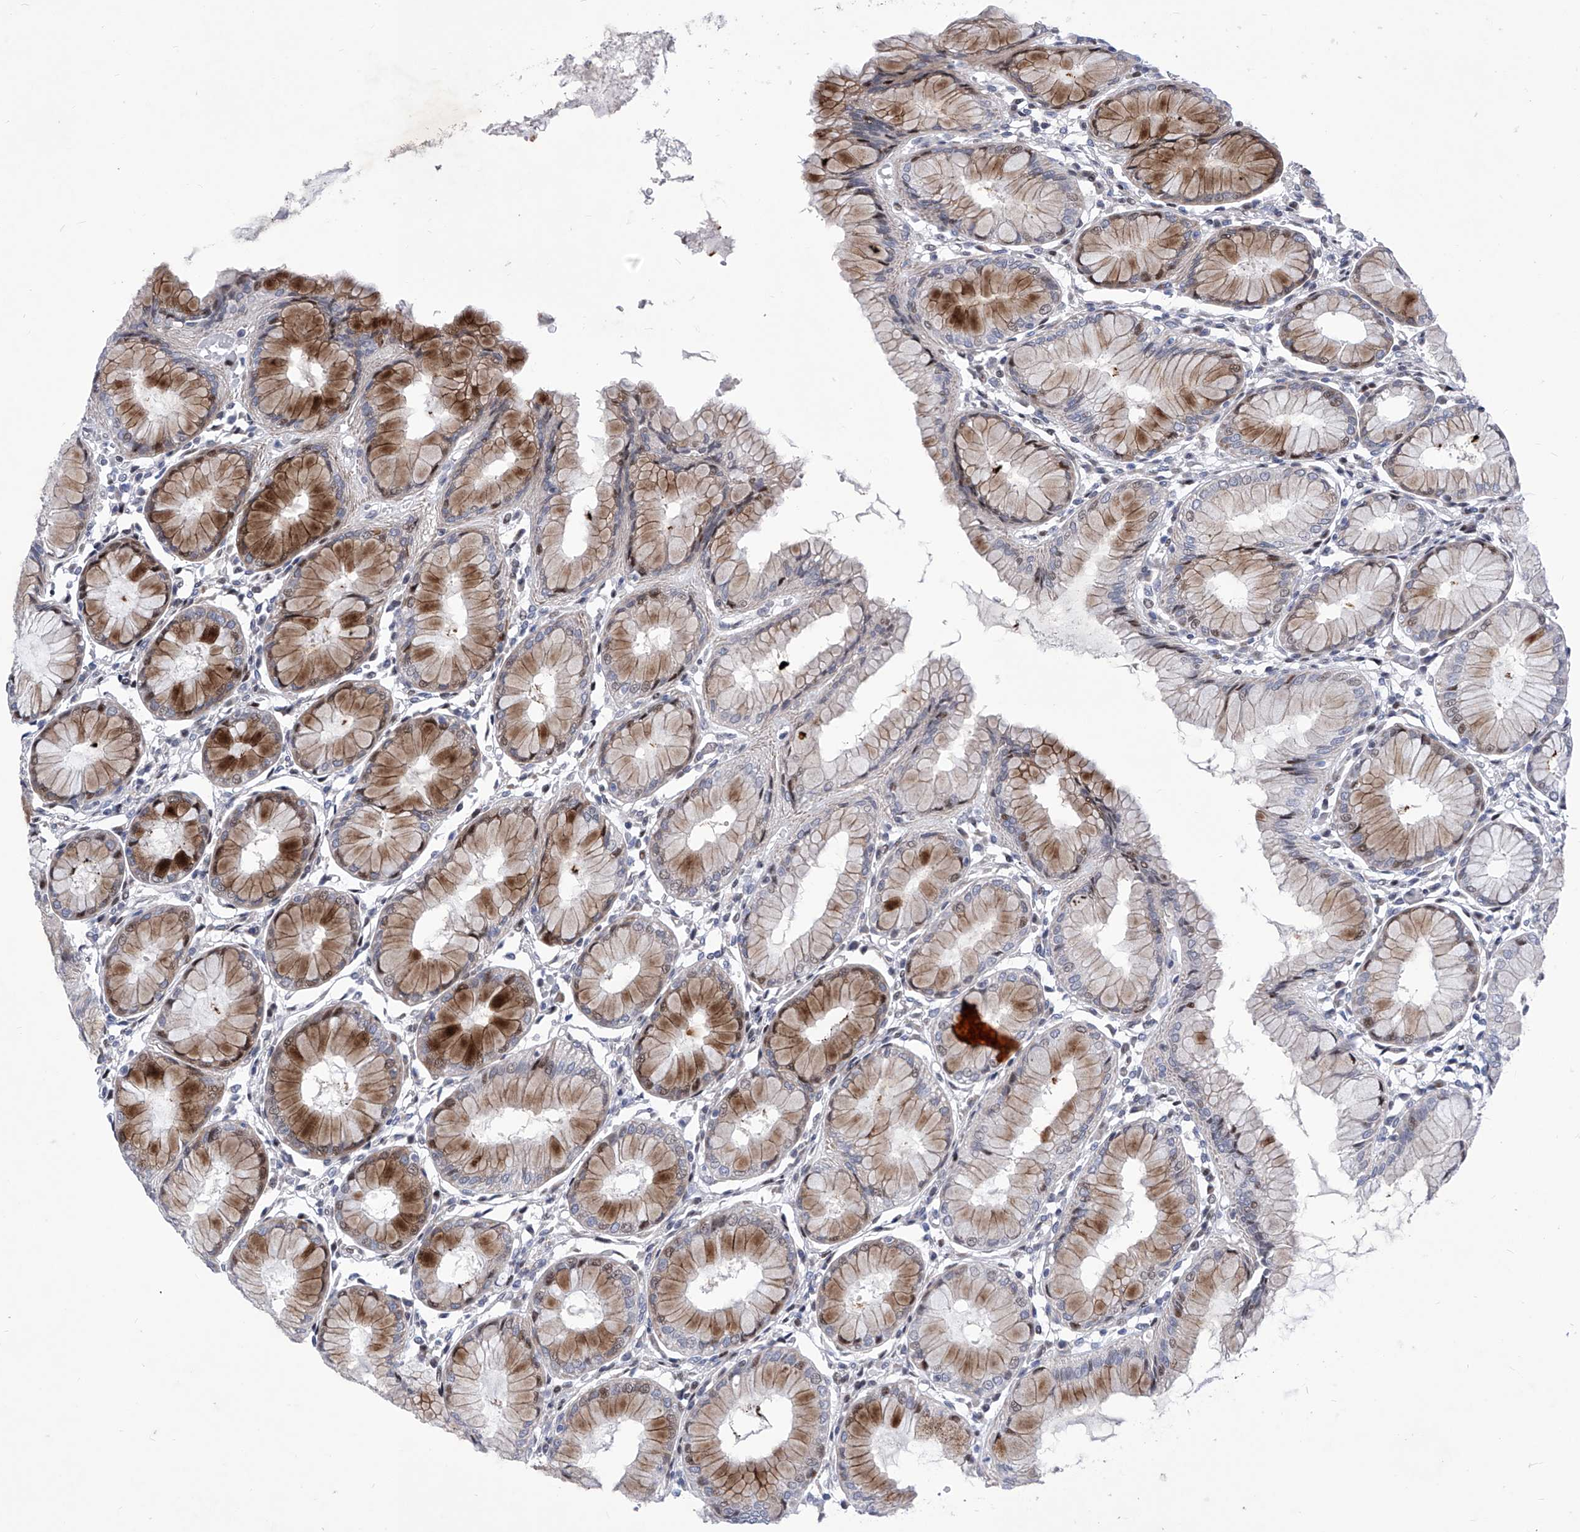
{"staining": {"intensity": "moderate", "quantity": "25%-75%", "location": "cytoplasmic/membranous,nuclear"}, "tissue": "stomach", "cell_type": "Glandular cells", "image_type": "normal", "snomed": [{"axis": "morphology", "description": "Normal tissue, NOS"}, {"axis": "topography", "description": "Stomach, lower"}], "caption": "Normal stomach displays moderate cytoplasmic/membranous,nuclear positivity in about 25%-75% of glandular cells, visualized by immunohistochemistry. (Brightfield microscopy of DAB IHC at high magnification).", "gene": "NUFIP1", "patient": {"sex": "female", "age": 56}}